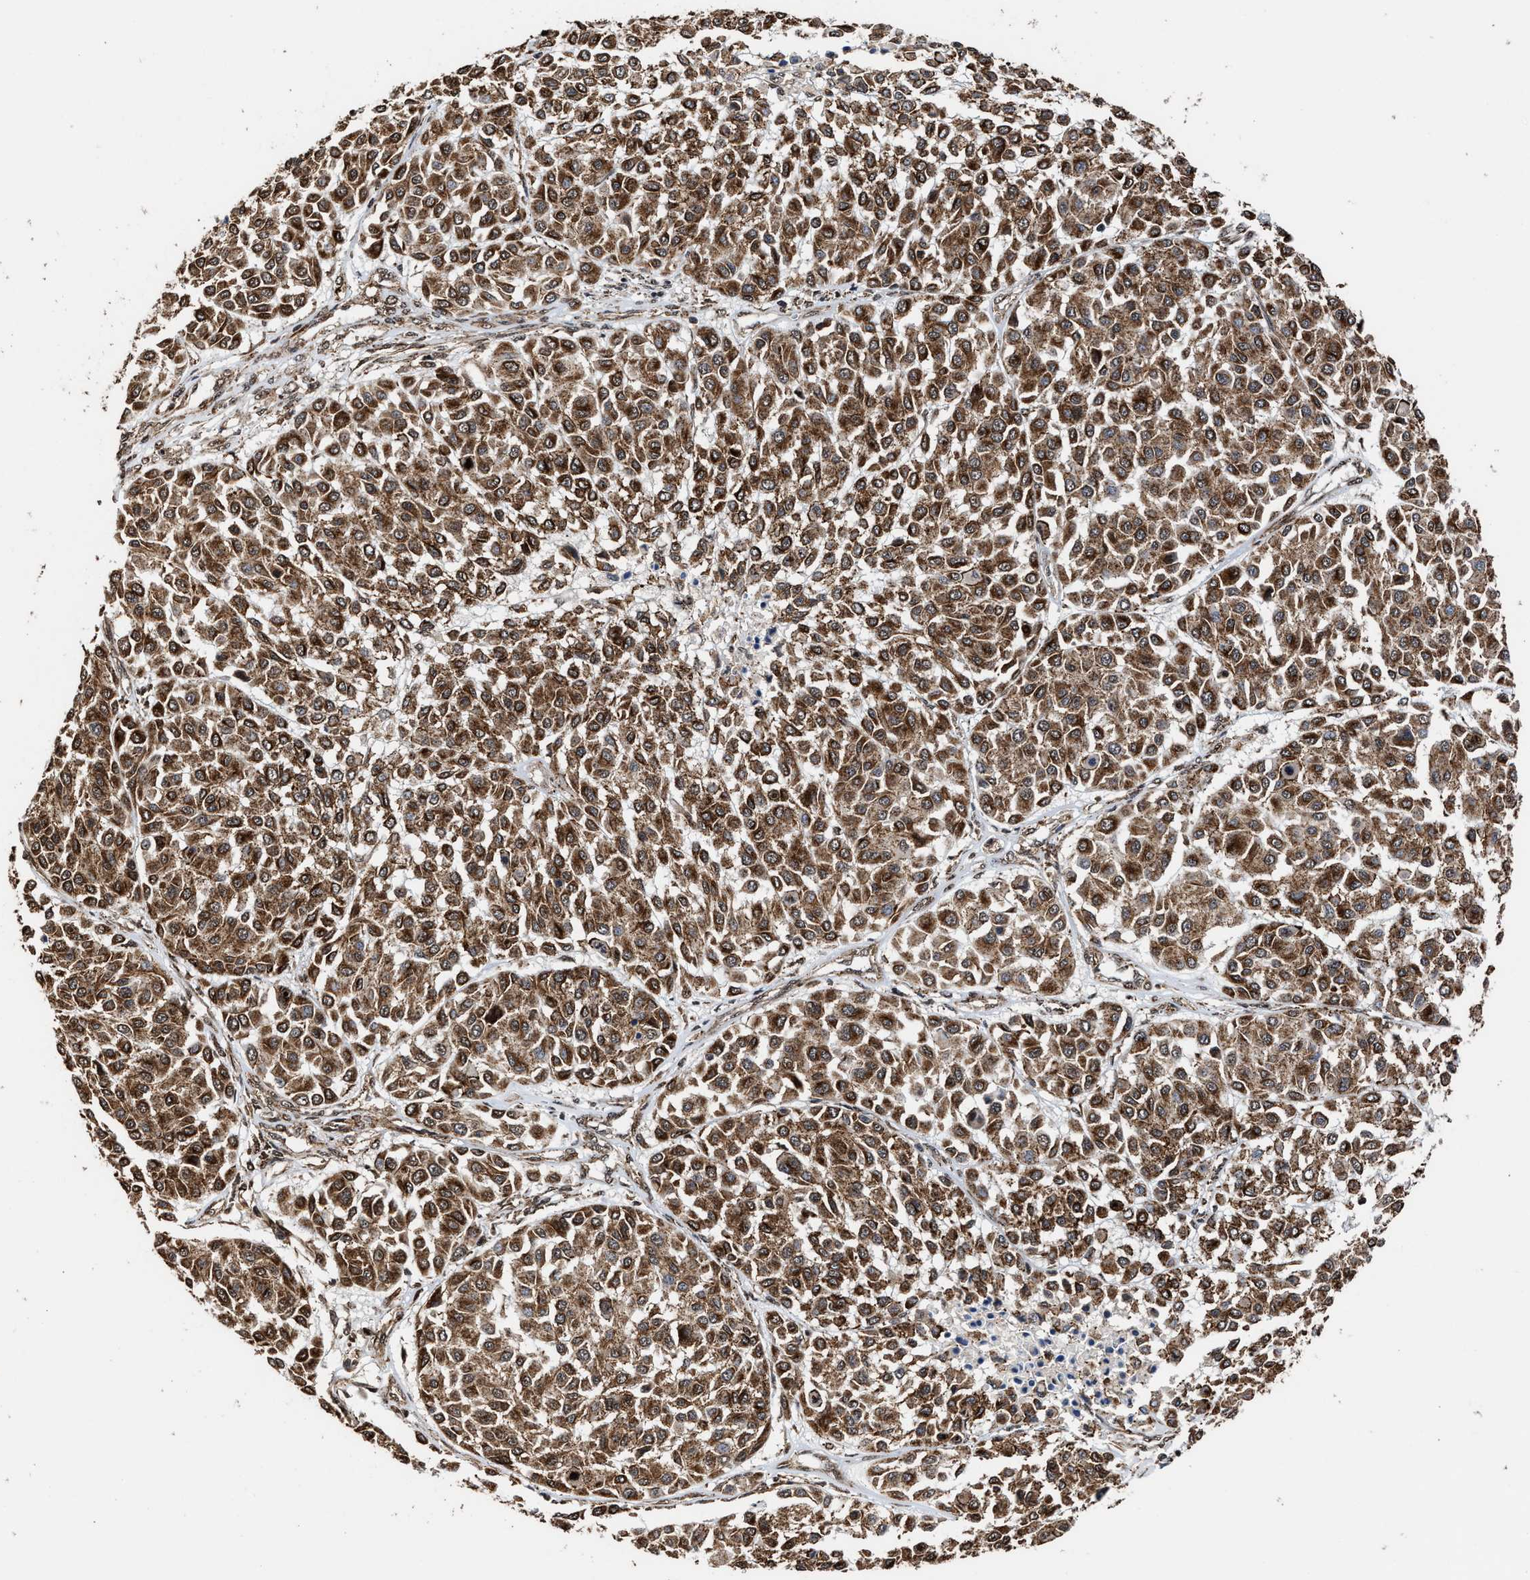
{"staining": {"intensity": "moderate", "quantity": ">75%", "location": "cytoplasmic/membranous"}, "tissue": "melanoma", "cell_type": "Tumor cells", "image_type": "cancer", "snomed": [{"axis": "morphology", "description": "Malignant melanoma, Metastatic site"}, {"axis": "topography", "description": "Soft tissue"}], "caption": "Protein staining reveals moderate cytoplasmic/membranous staining in about >75% of tumor cells in melanoma. The staining was performed using DAB to visualize the protein expression in brown, while the nuclei were stained in blue with hematoxylin (Magnification: 20x).", "gene": "SEPTIN2", "patient": {"sex": "male", "age": 41}}